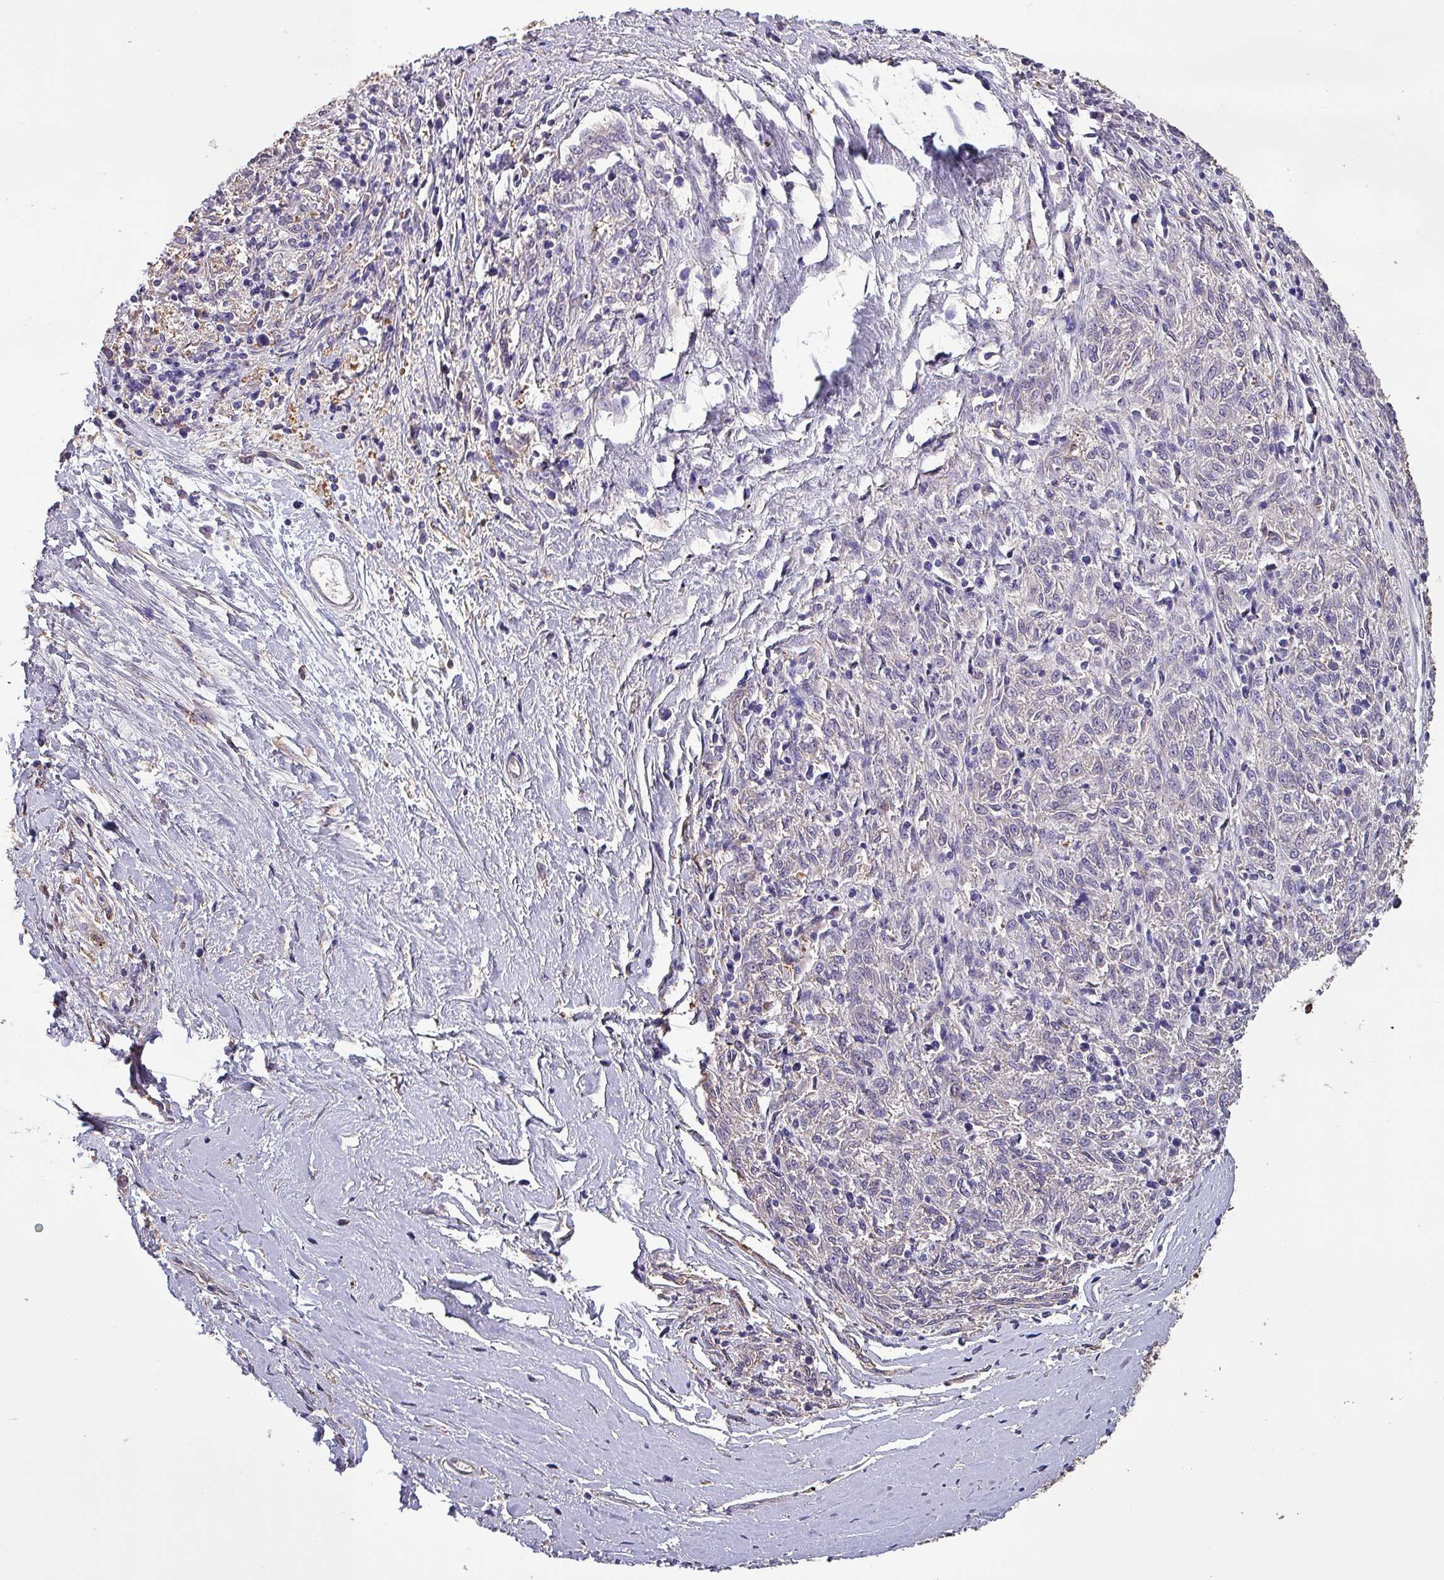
{"staining": {"intensity": "negative", "quantity": "none", "location": "none"}, "tissue": "melanoma", "cell_type": "Tumor cells", "image_type": "cancer", "snomed": [{"axis": "morphology", "description": "Malignant melanoma, NOS"}, {"axis": "topography", "description": "Skin"}], "caption": "A histopathology image of malignant melanoma stained for a protein reveals no brown staining in tumor cells.", "gene": "HTRA4", "patient": {"sex": "female", "age": 72}}